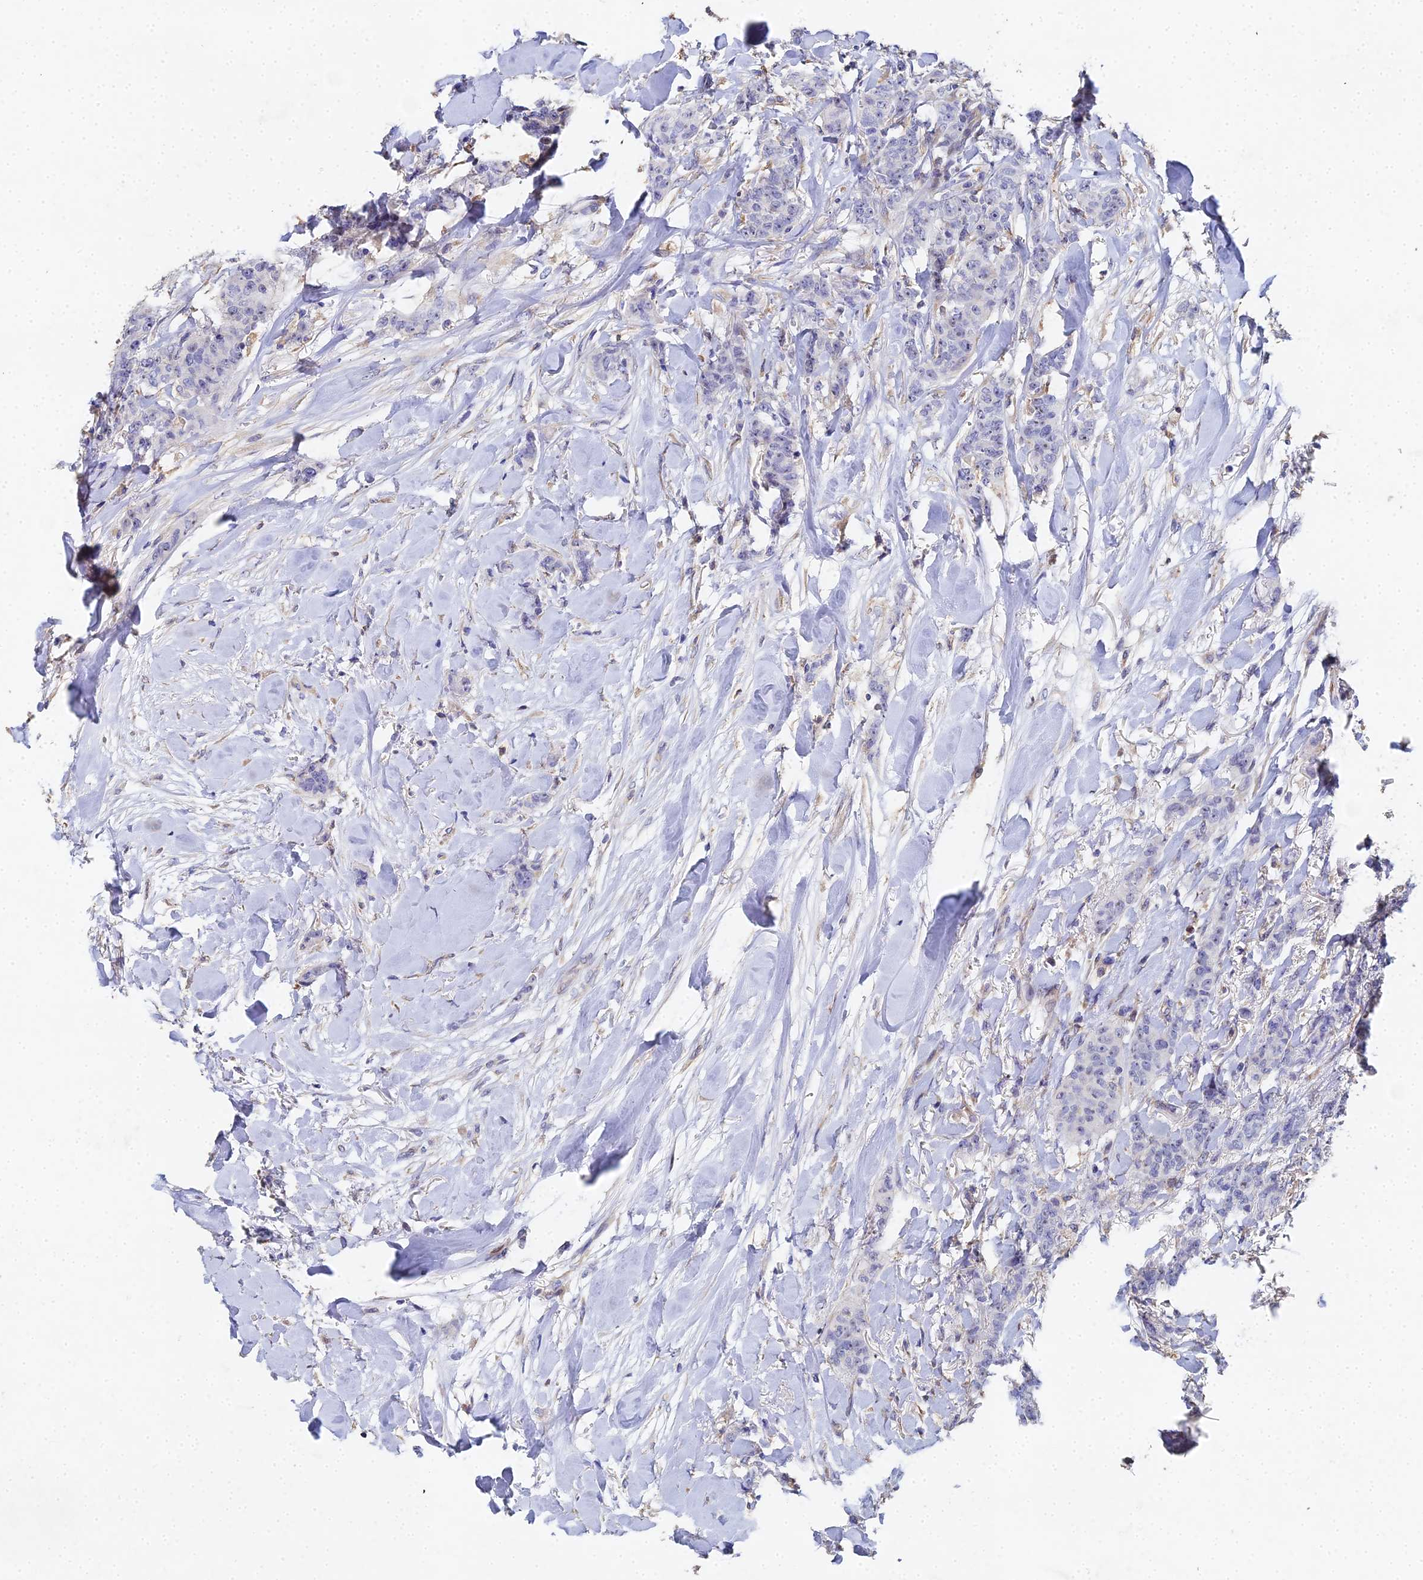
{"staining": {"intensity": "negative", "quantity": "none", "location": "none"}, "tissue": "breast cancer", "cell_type": "Tumor cells", "image_type": "cancer", "snomed": [{"axis": "morphology", "description": "Duct carcinoma"}, {"axis": "topography", "description": "Breast"}], "caption": "Human intraductal carcinoma (breast) stained for a protein using immunohistochemistry demonstrates no positivity in tumor cells.", "gene": "ENSG00000268674", "patient": {"sex": "female", "age": 40}}